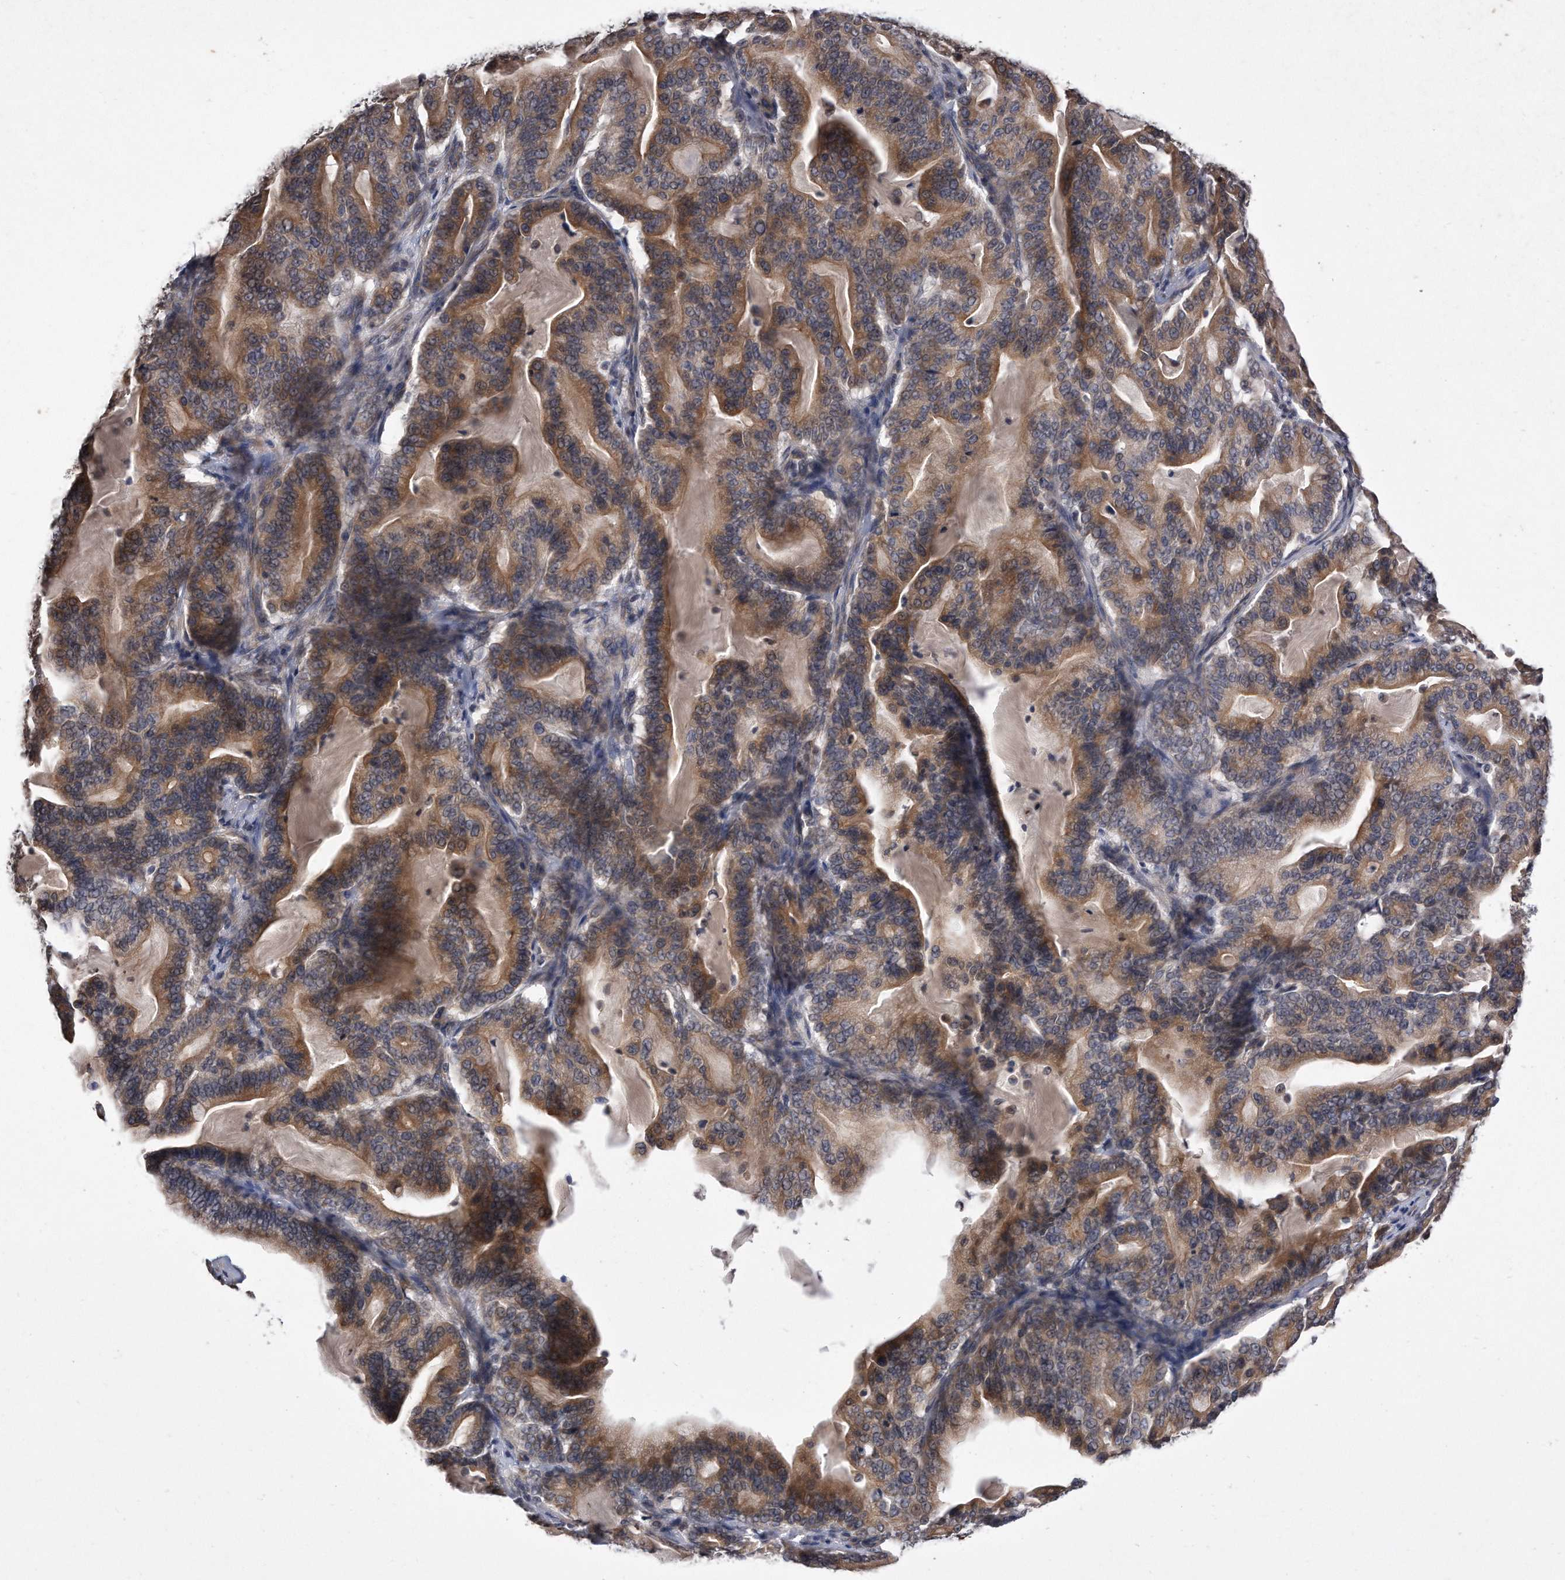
{"staining": {"intensity": "moderate", "quantity": ">75%", "location": "cytoplasmic/membranous"}, "tissue": "pancreatic cancer", "cell_type": "Tumor cells", "image_type": "cancer", "snomed": [{"axis": "morphology", "description": "Adenocarcinoma, NOS"}, {"axis": "topography", "description": "Pancreas"}], "caption": "The micrograph shows staining of adenocarcinoma (pancreatic), revealing moderate cytoplasmic/membranous protein positivity (brown color) within tumor cells. (Stains: DAB in brown, nuclei in blue, Microscopy: brightfield microscopy at high magnification).", "gene": "DAB1", "patient": {"sex": "male", "age": 63}}